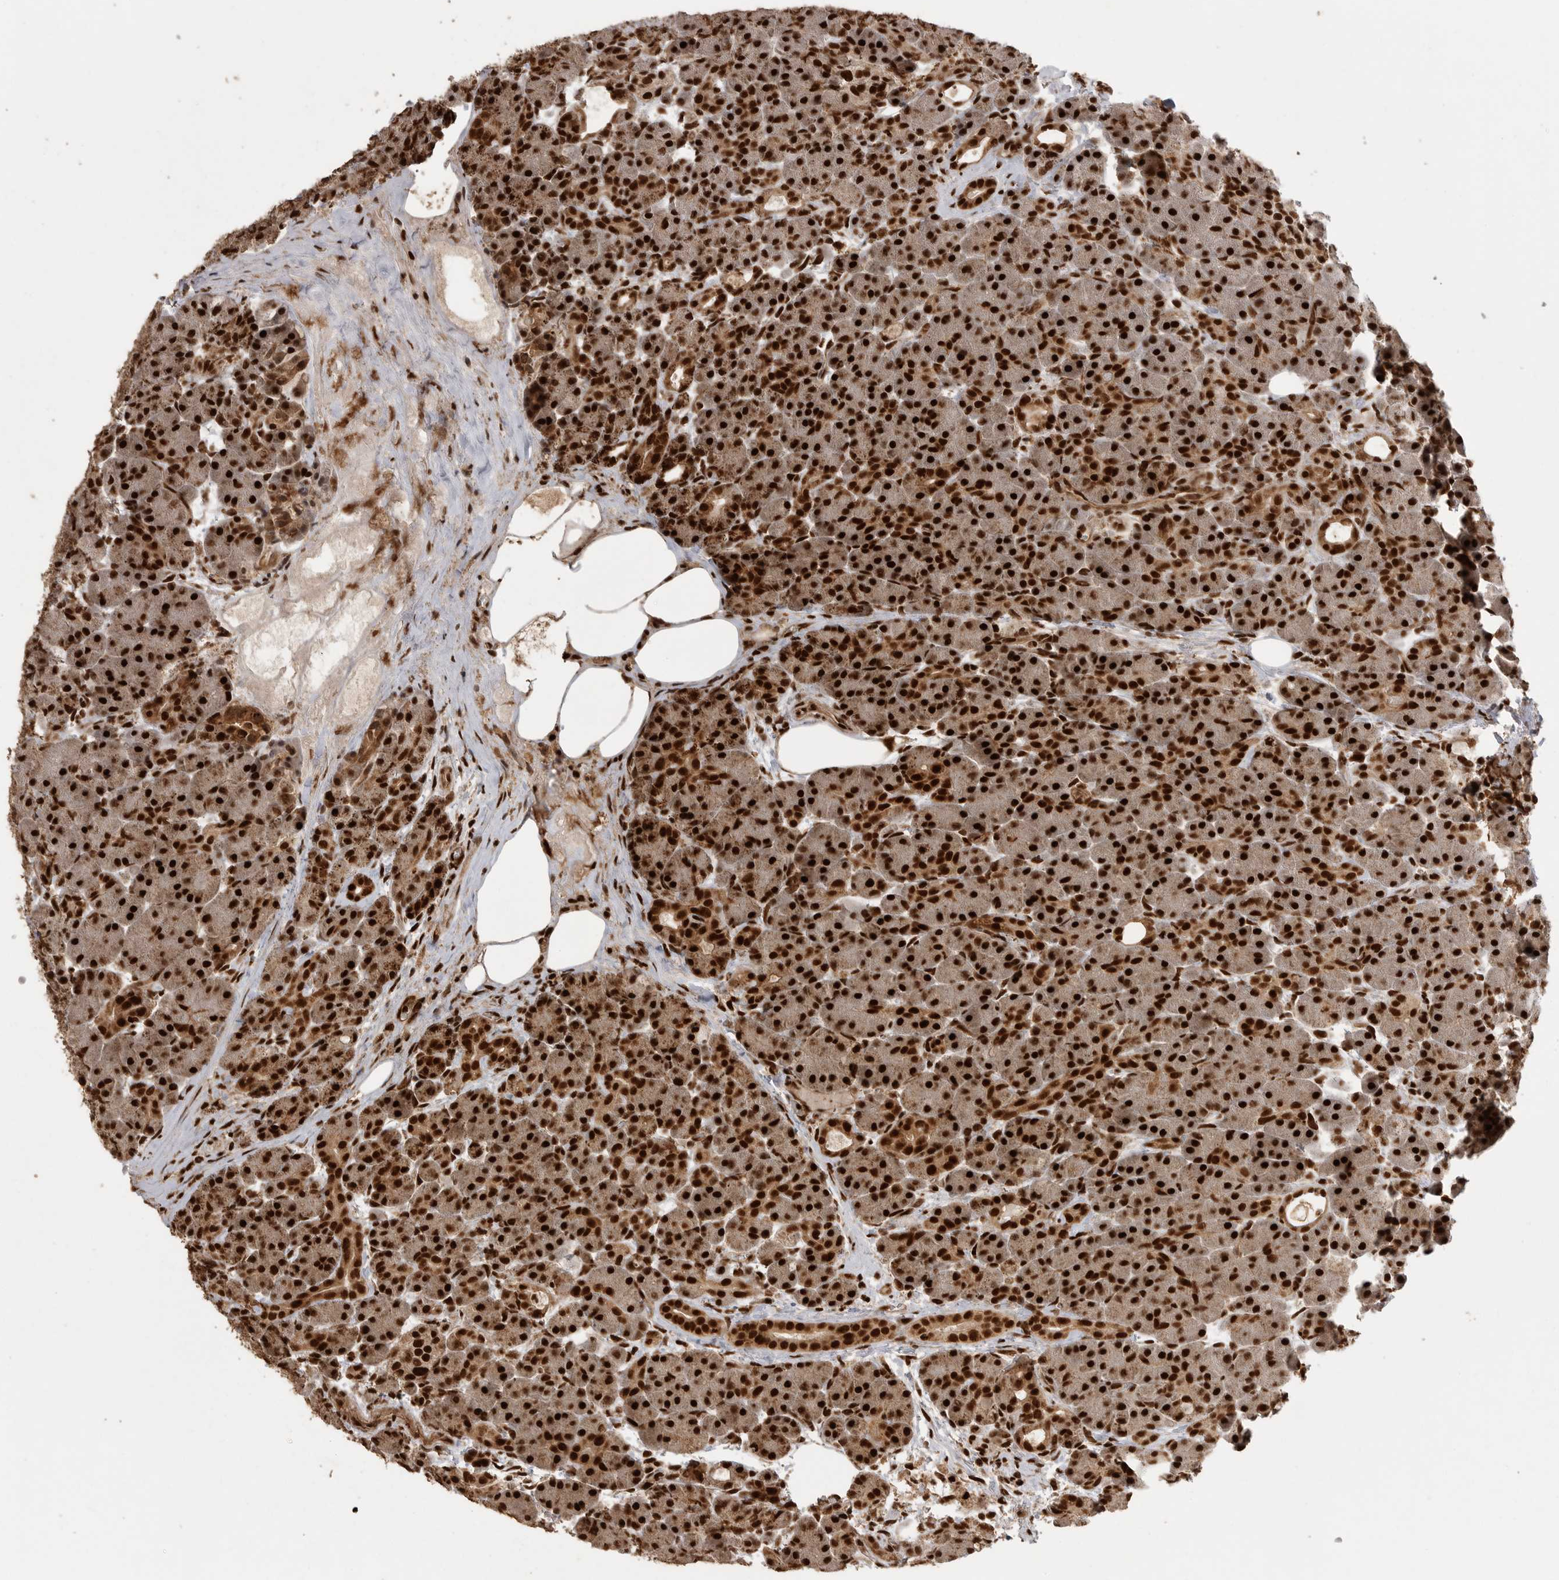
{"staining": {"intensity": "strong", "quantity": ">75%", "location": "nuclear"}, "tissue": "pancreas", "cell_type": "Exocrine glandular cells", "image_type": "normal", "snomed": [{"axis": "morphology", "description": "Normal tissue, NOS"}, {"axis": "topography", "description": "Pancreas"}], "caption": "Unremarkable pancreas displays strong nuclear expression in approximately >75% of exocrine glandular cells (Stains: DAB in brown, nuclei in blue, Microscopy: brightfield microscopy at high magnification)..", "gene": "PPP1R8", "patient": {"sex": "male", "age": 63}}